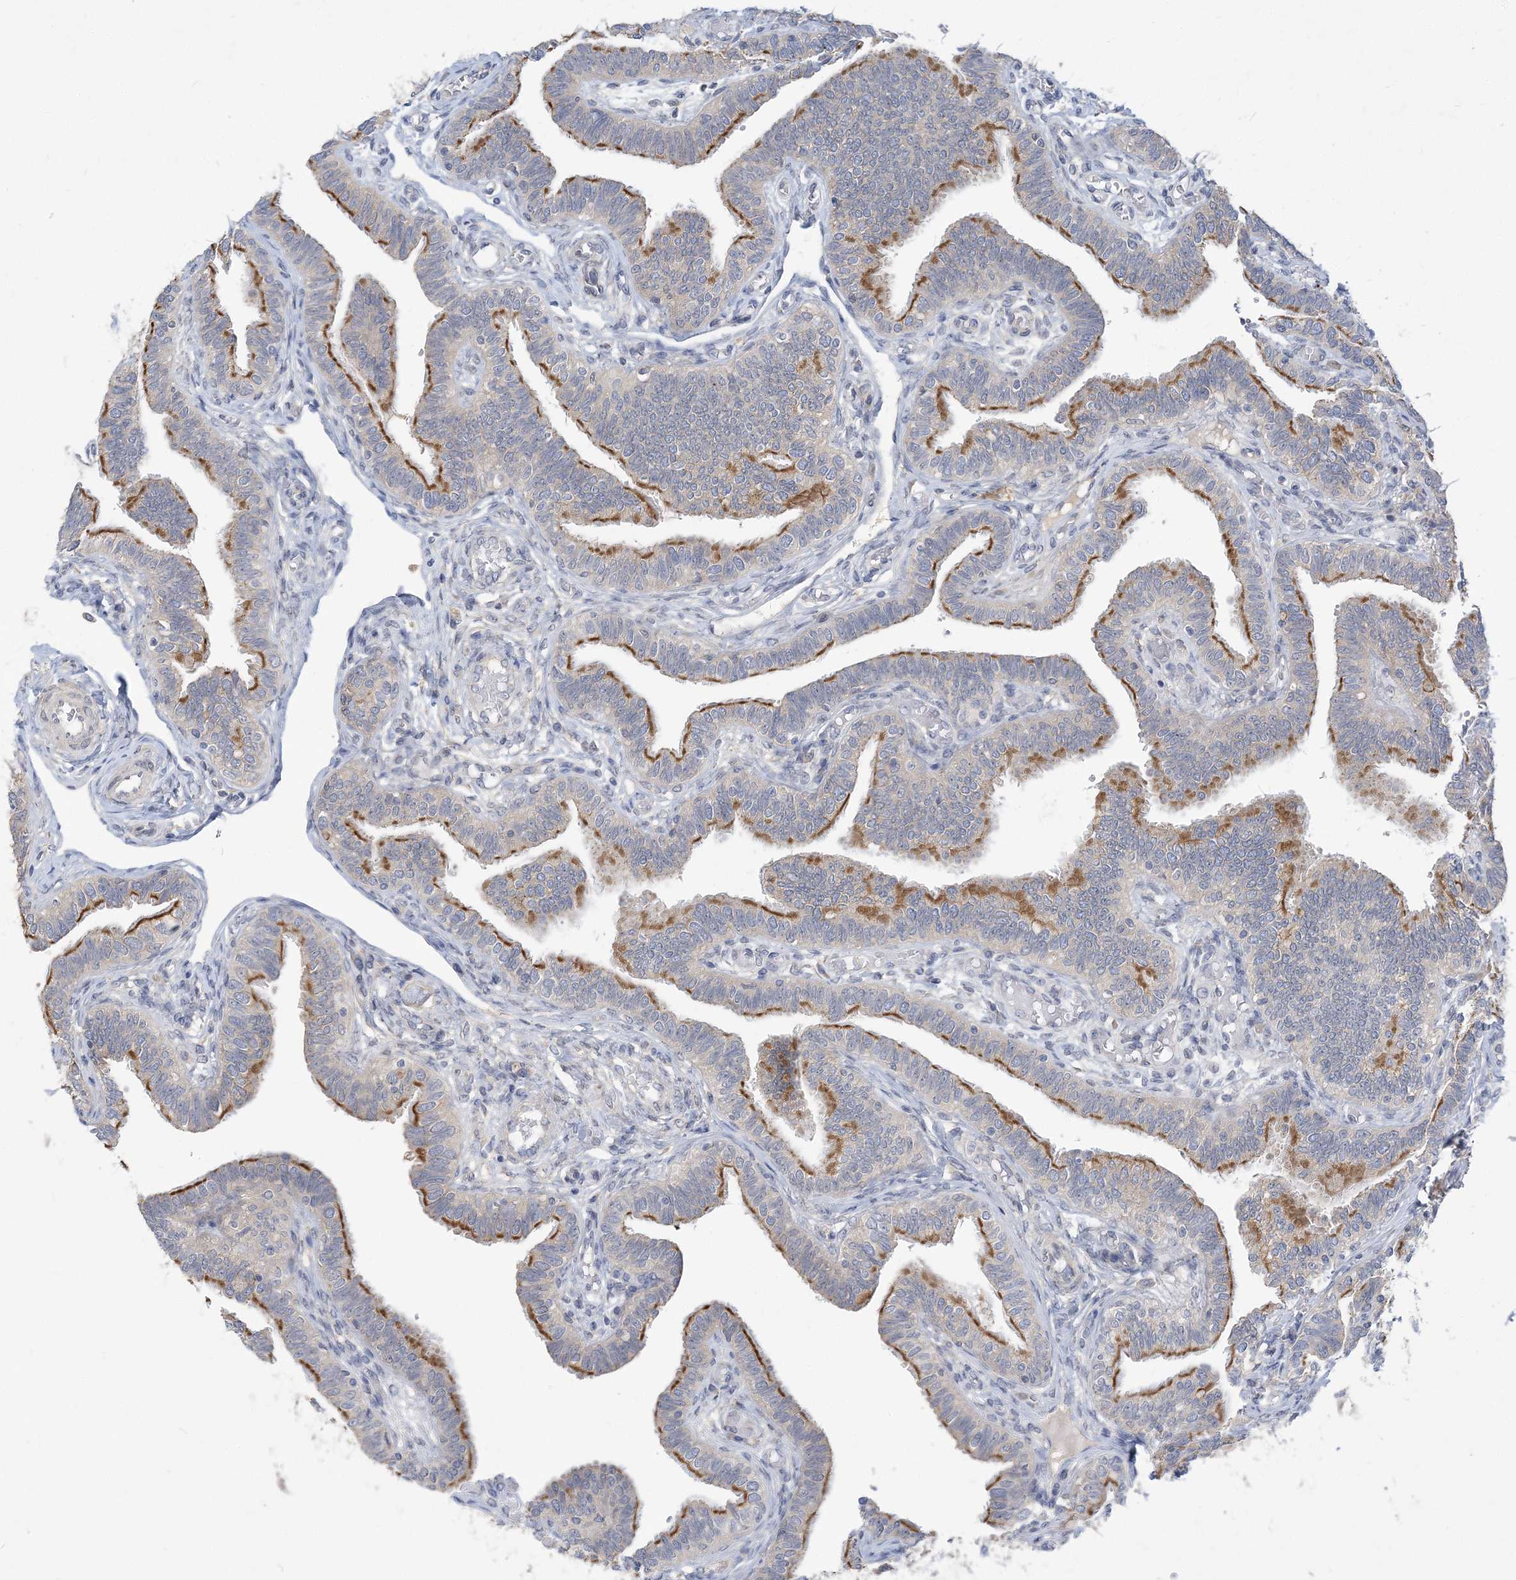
{"staining": {"intensity": "moderate", "quantity": "25%-75%", "location": "cytoplasmic/membranous"}, "tissue": "fallopian tube", "cell_type": "Glandular cells", "image_type": "normal", "snomed": [{"axis": "morphology", "description": "Normal tissue, NOS"}, {"axis": "topography", "description": "Fallopian tube"}], "caption": "The image demonstrates immunohistochemical staining of benign fallopian tube. There is moderate cytoplasmic/membranous expression is seen in approximately 25%-75% of glandular cells. (Stains: DAB in brown, nuclei in blue, Microscopy: brightfield microscopy at high magnification).", "gene": "ANKRD35", "patient": {"sex": "female", "age": 39}}